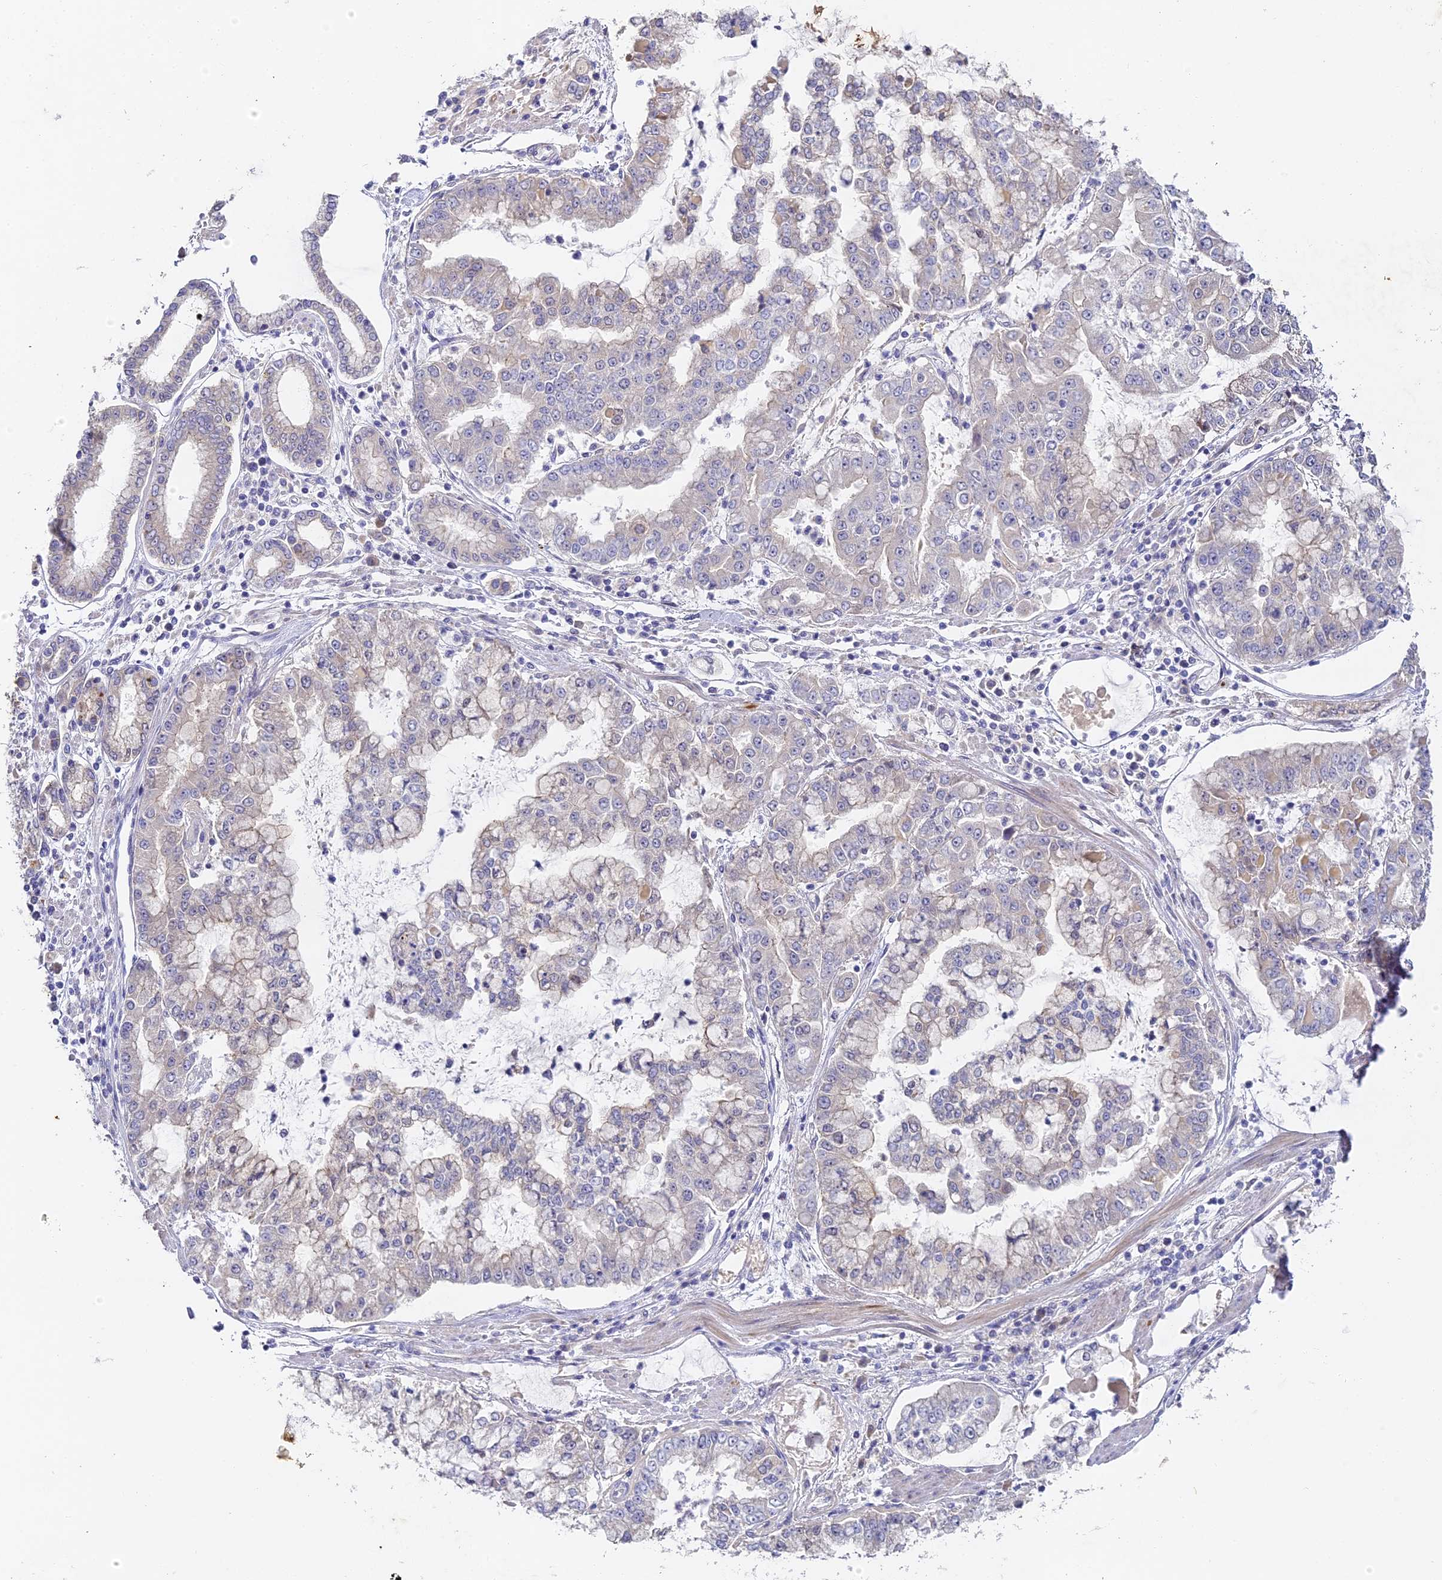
{"staining": {"intensity": "negative", "quantity": "none", "location": "none"}, "tissue": "stomach cancer", "cell_type": "Tumor cells", "image_type": "cancer", "snomed": [{"axis": "morphology", "description": "Adenocarcinoma, NOS"}, {"axis": "topography", "description": "Stomach"}], "caption": "Tumor cells show no significant positivity in stomach cancer.", "gene": "DONSON", "patient": {"sex": "male", "age": 76}}